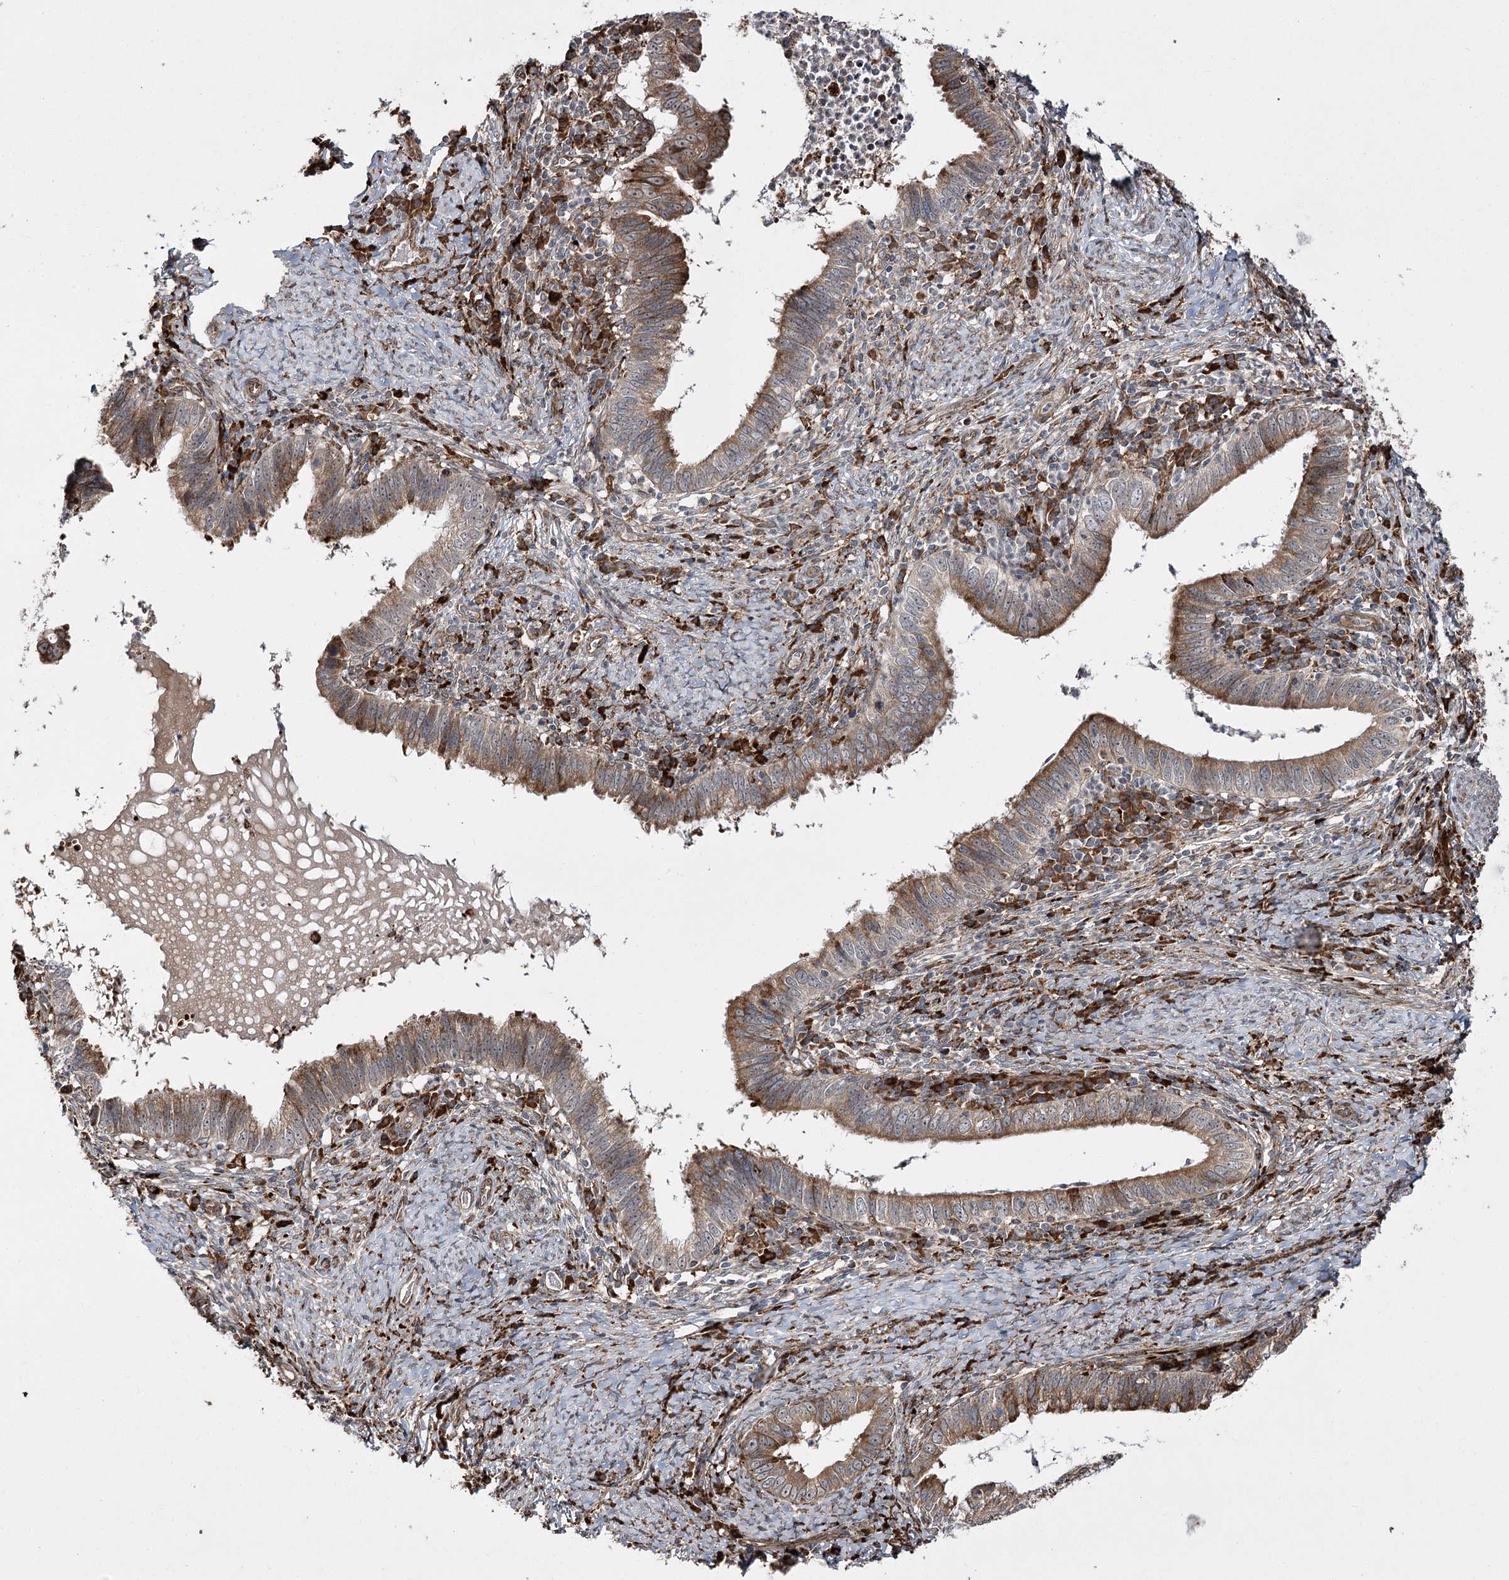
{"staining": {"intensity": "moderate", "quantity": ">75%", "location": "cytoplasmic/membranous"}, "tissue": "cervical cancer", "cell_type": "Tumor cells", "image_type": "cancer", "snomed": [{"axis": "morphology", "description": "Adenocarcinoma, NOS"}, {"axis": "topography", "description": "Cervix"}], "caption": "Cervical cancer stained with IHC demonstrates moderate cytoplasmic/membranous staining in approximately >75% of tumor cells. (DAB (3,3'-diaminobenzidine) = brown stain, brightfield microscopy at high magnification).", "gene": "FANCL", "patient": {"sex": "female", "age": 36}}